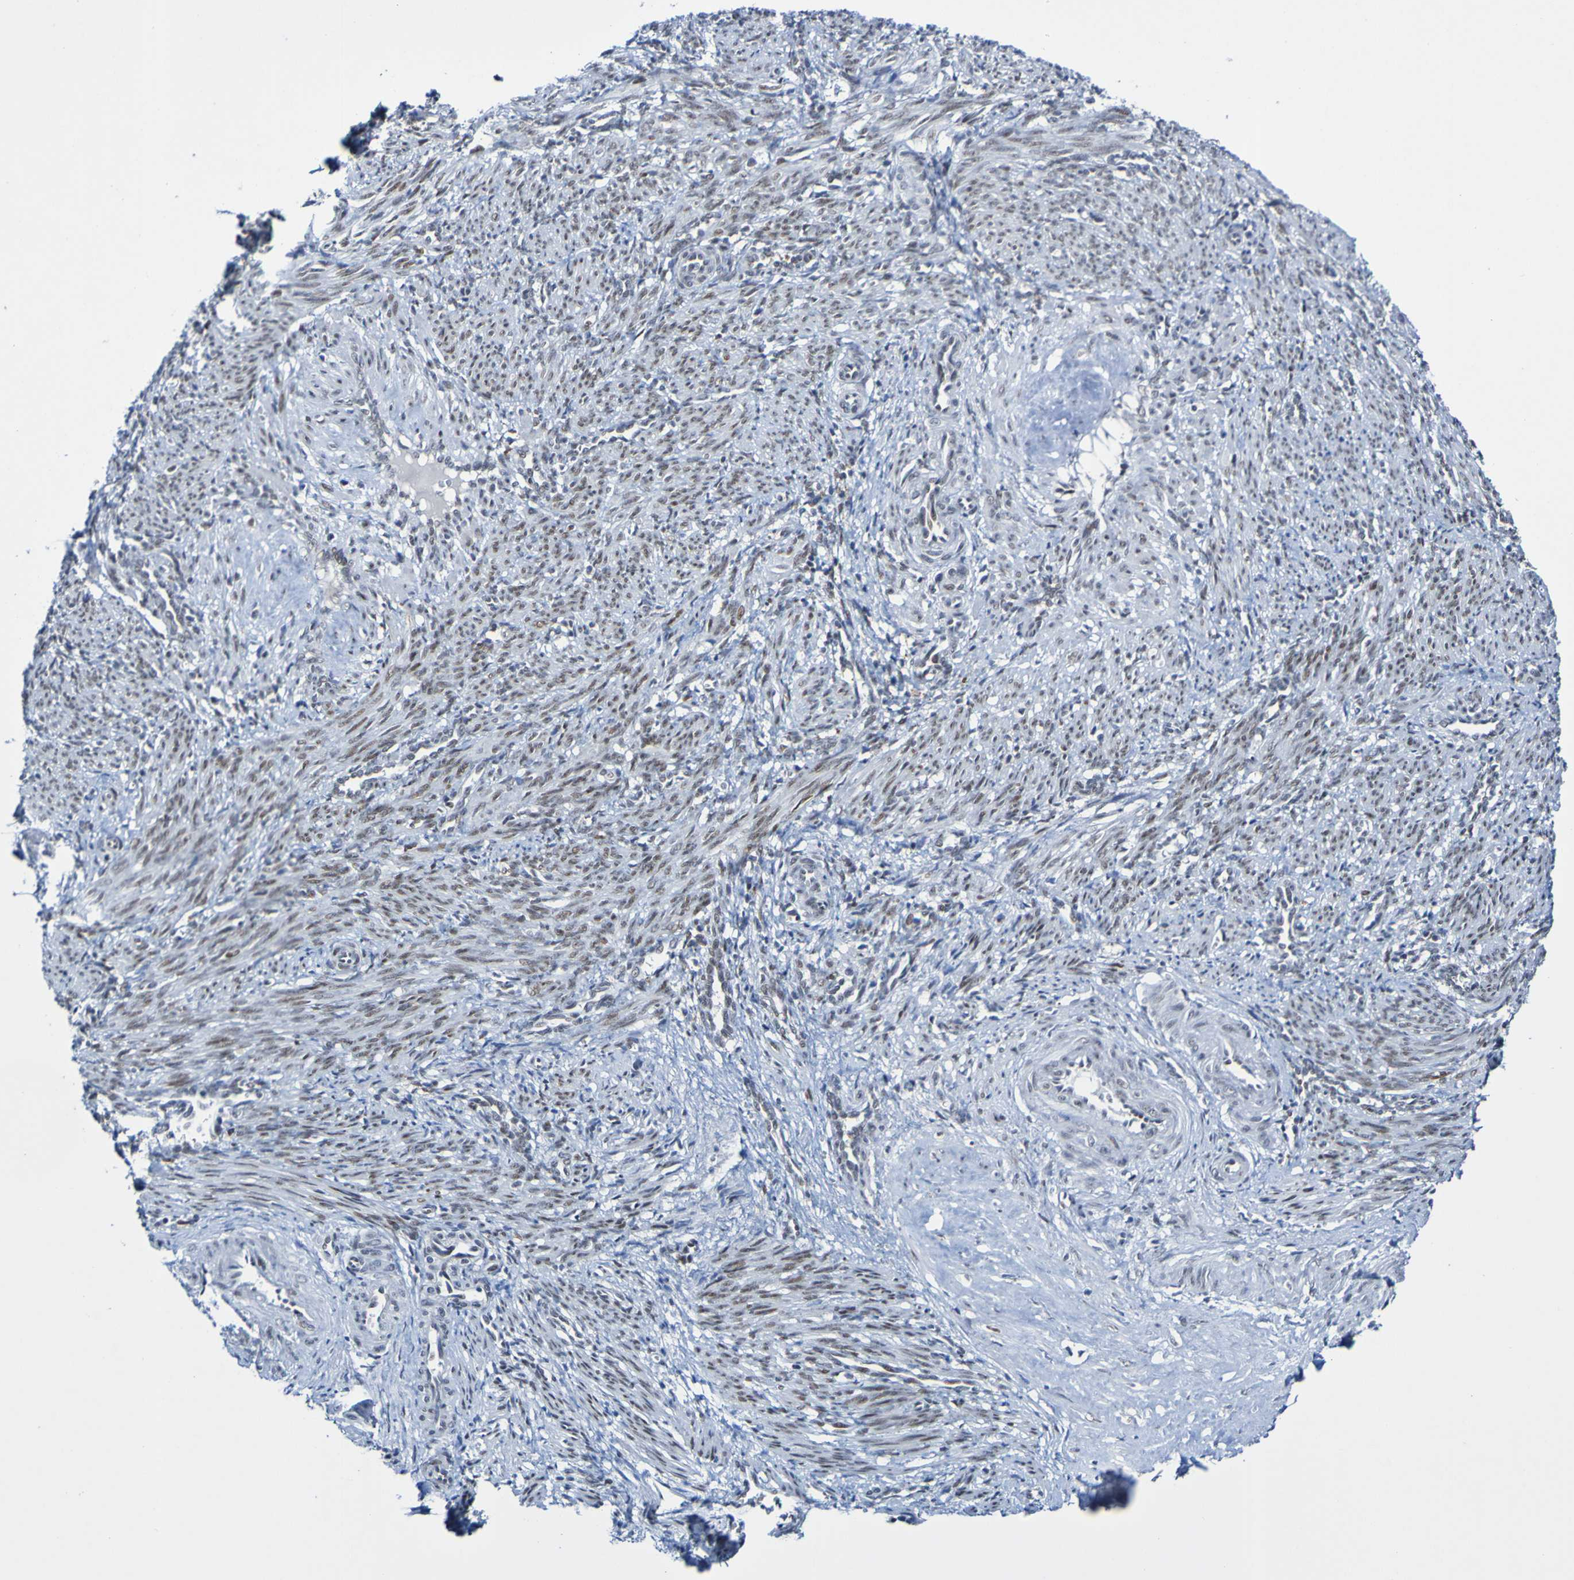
{"staining": {"intensity": "moderate", "quantity": "25%-75%", "location": "nuclear"}, "tissue": "smooth muscle", "cell_type": "Smooth muscle cells", "image_type": "normal", "snomed": [{"axis": "morphology", "description": "Normal tissue, NOS"}, {"axis": "topography", "description": "Endometrium"}], "caption": "Immunohistochemical staining of benign smooth muscle demonstrates 25%-75% levels of moderate nuclear protein positivity in approximately 25%-75% of smooth muscle cells.", "gene": "PCGF1", "patient": {"sex": "female", "age": 33}}